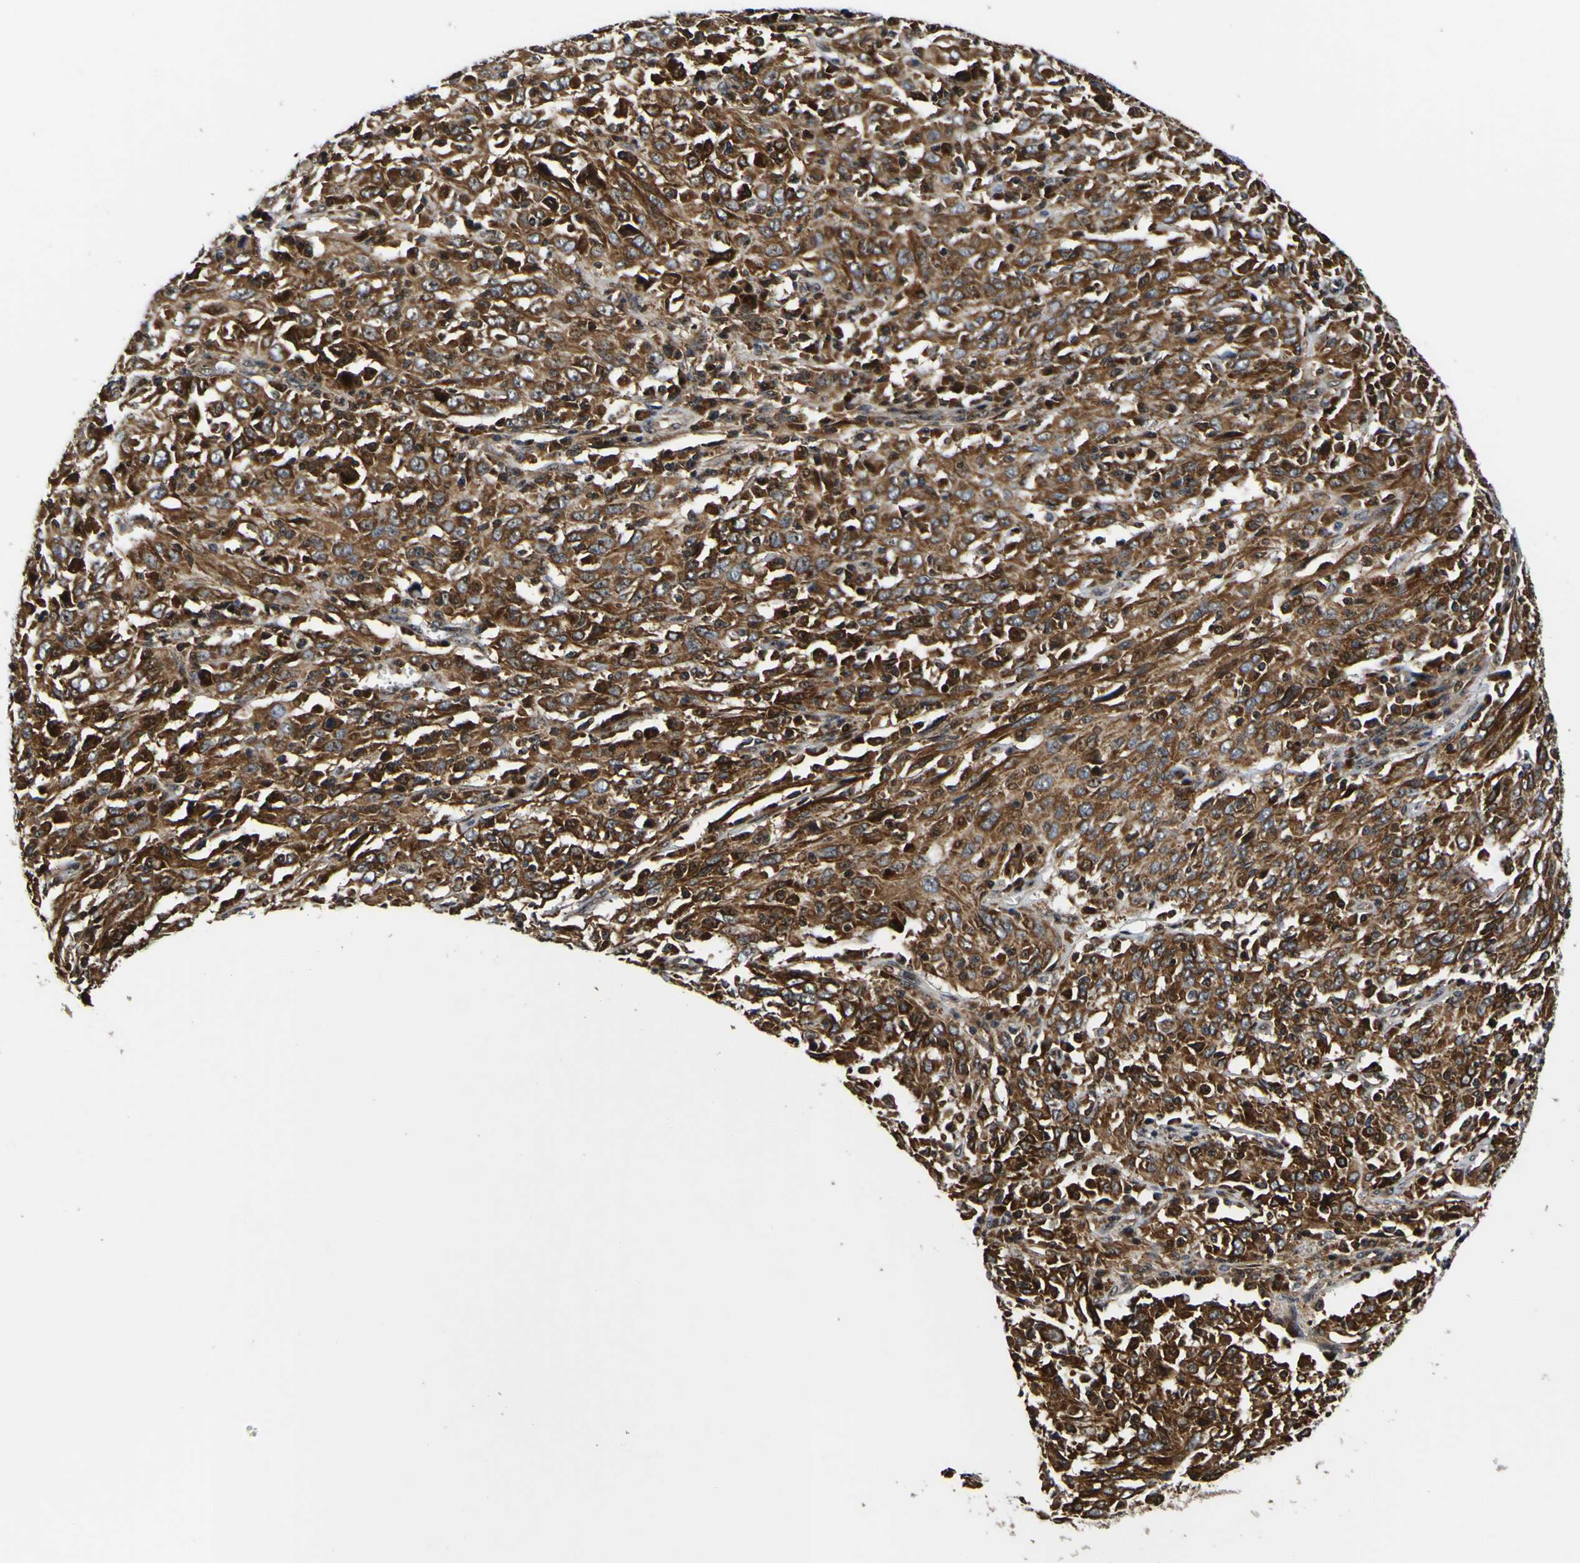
{"staining": {"intensity": "strong", "quantity": ">75%", "location": "cytoplasmic/membranous"}, "tissue": "cervical cancer", "cell_type": "Tumor cells", "image_type": "cancer", "snomed": [{"axis": "morphology", "description": "Squamous cell carcinoma, NOS"}, {"axis": "topography", "description": "Cervix"}], "caption": "Tumor cells demonstrate high levels of strong cytoplasmic/membranous expression in about >75% of cells in human cervical cancer (squamous cell carcinoma).", "gene": "LRP4", "patient": {"sex": "female", "age": 46}}